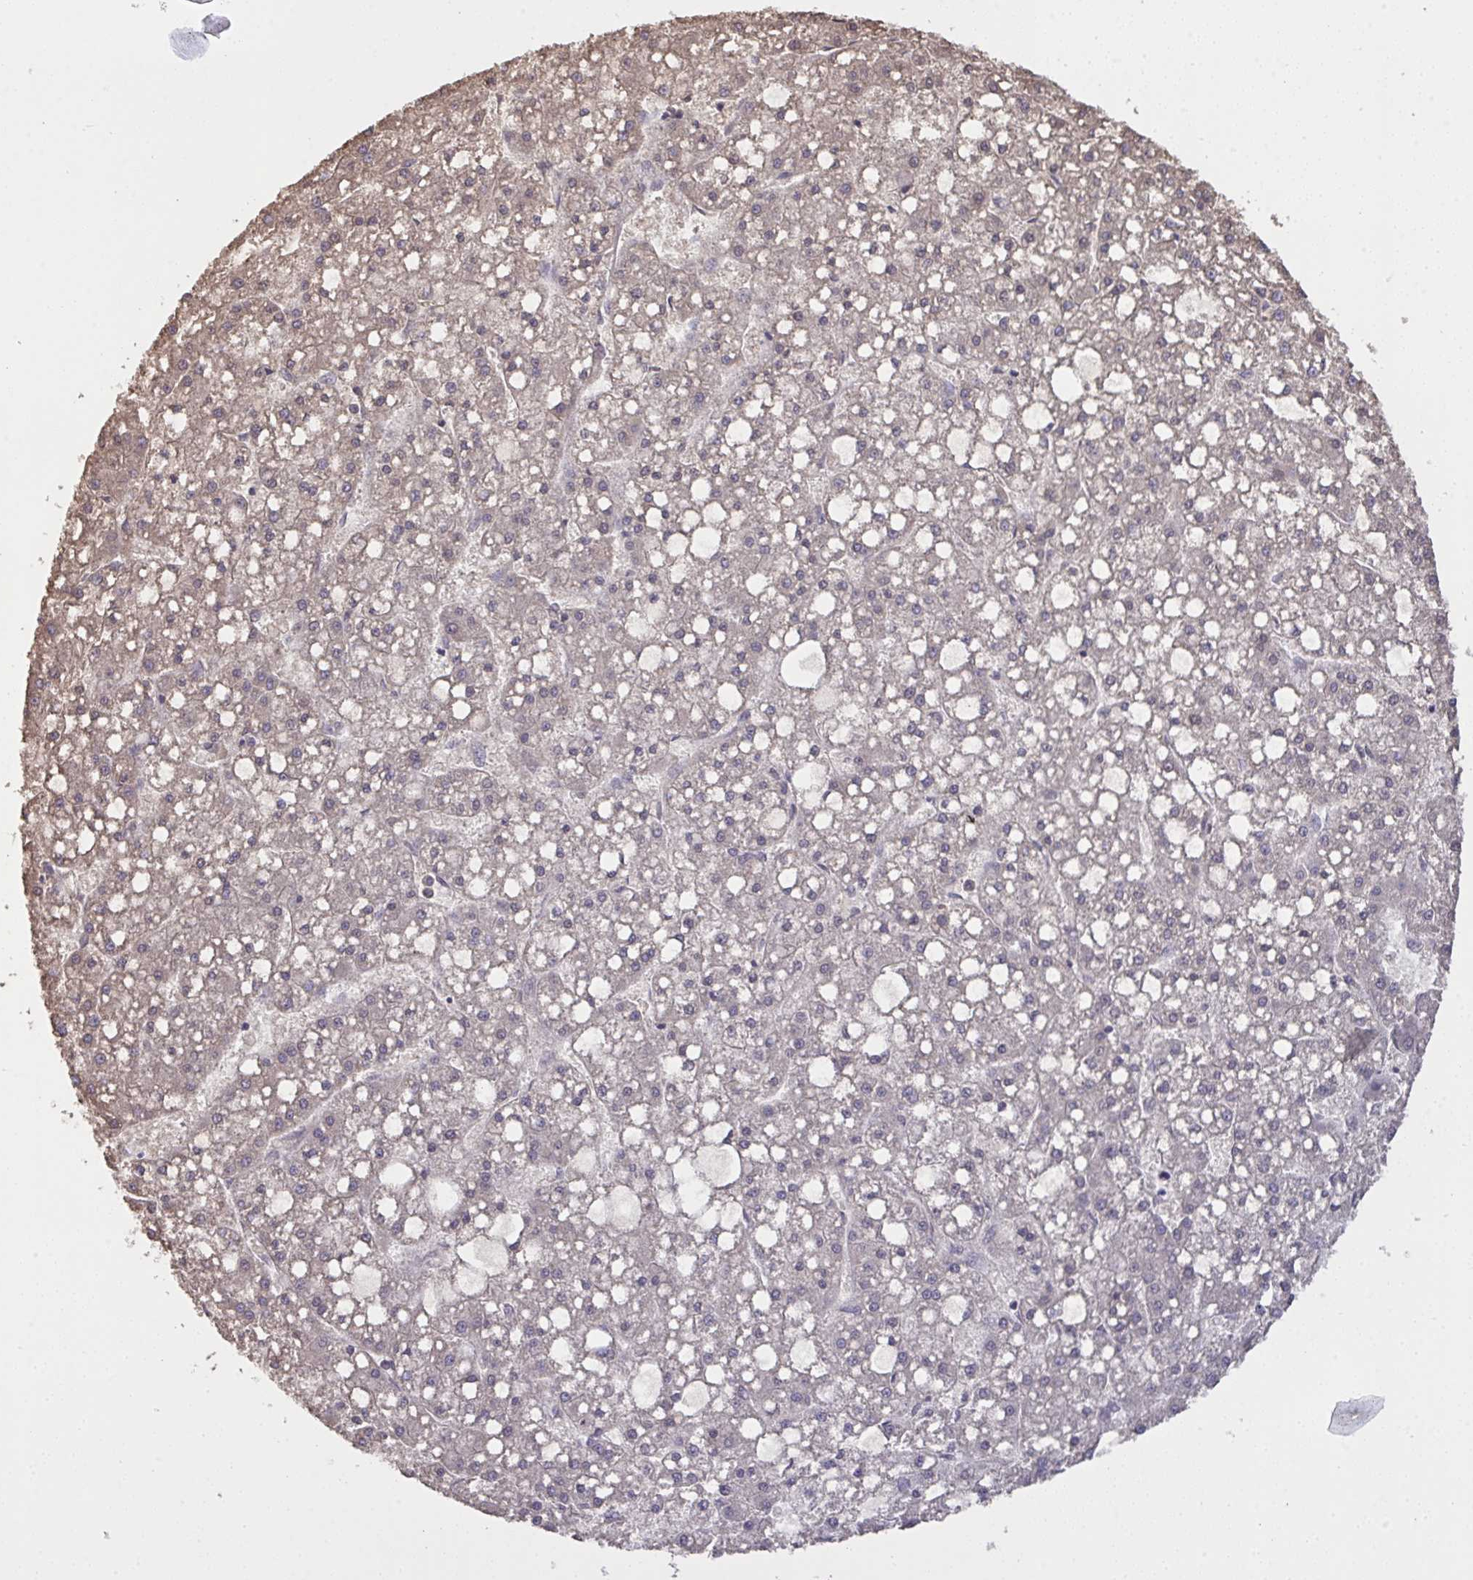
{"staining": {"intensity": "weak", "quantity": "<25%", "location": "cytoplasmic/membranous"}, "tissue": "liver cancer", "cell_type": "Tumor cells", "image_type": "cancer", "snomed": [{"axis": "morphology", "description": "Carcinoma, Hepatocellular, NOS"}, {"axis": "topography", "description": "Liver"}], "caption": "Tumor cells are negative for protein expression in human hepatocellular carcinoma (liver).", "gene": "PPM1H", "patient": {"sex": "male", "age": 67}}